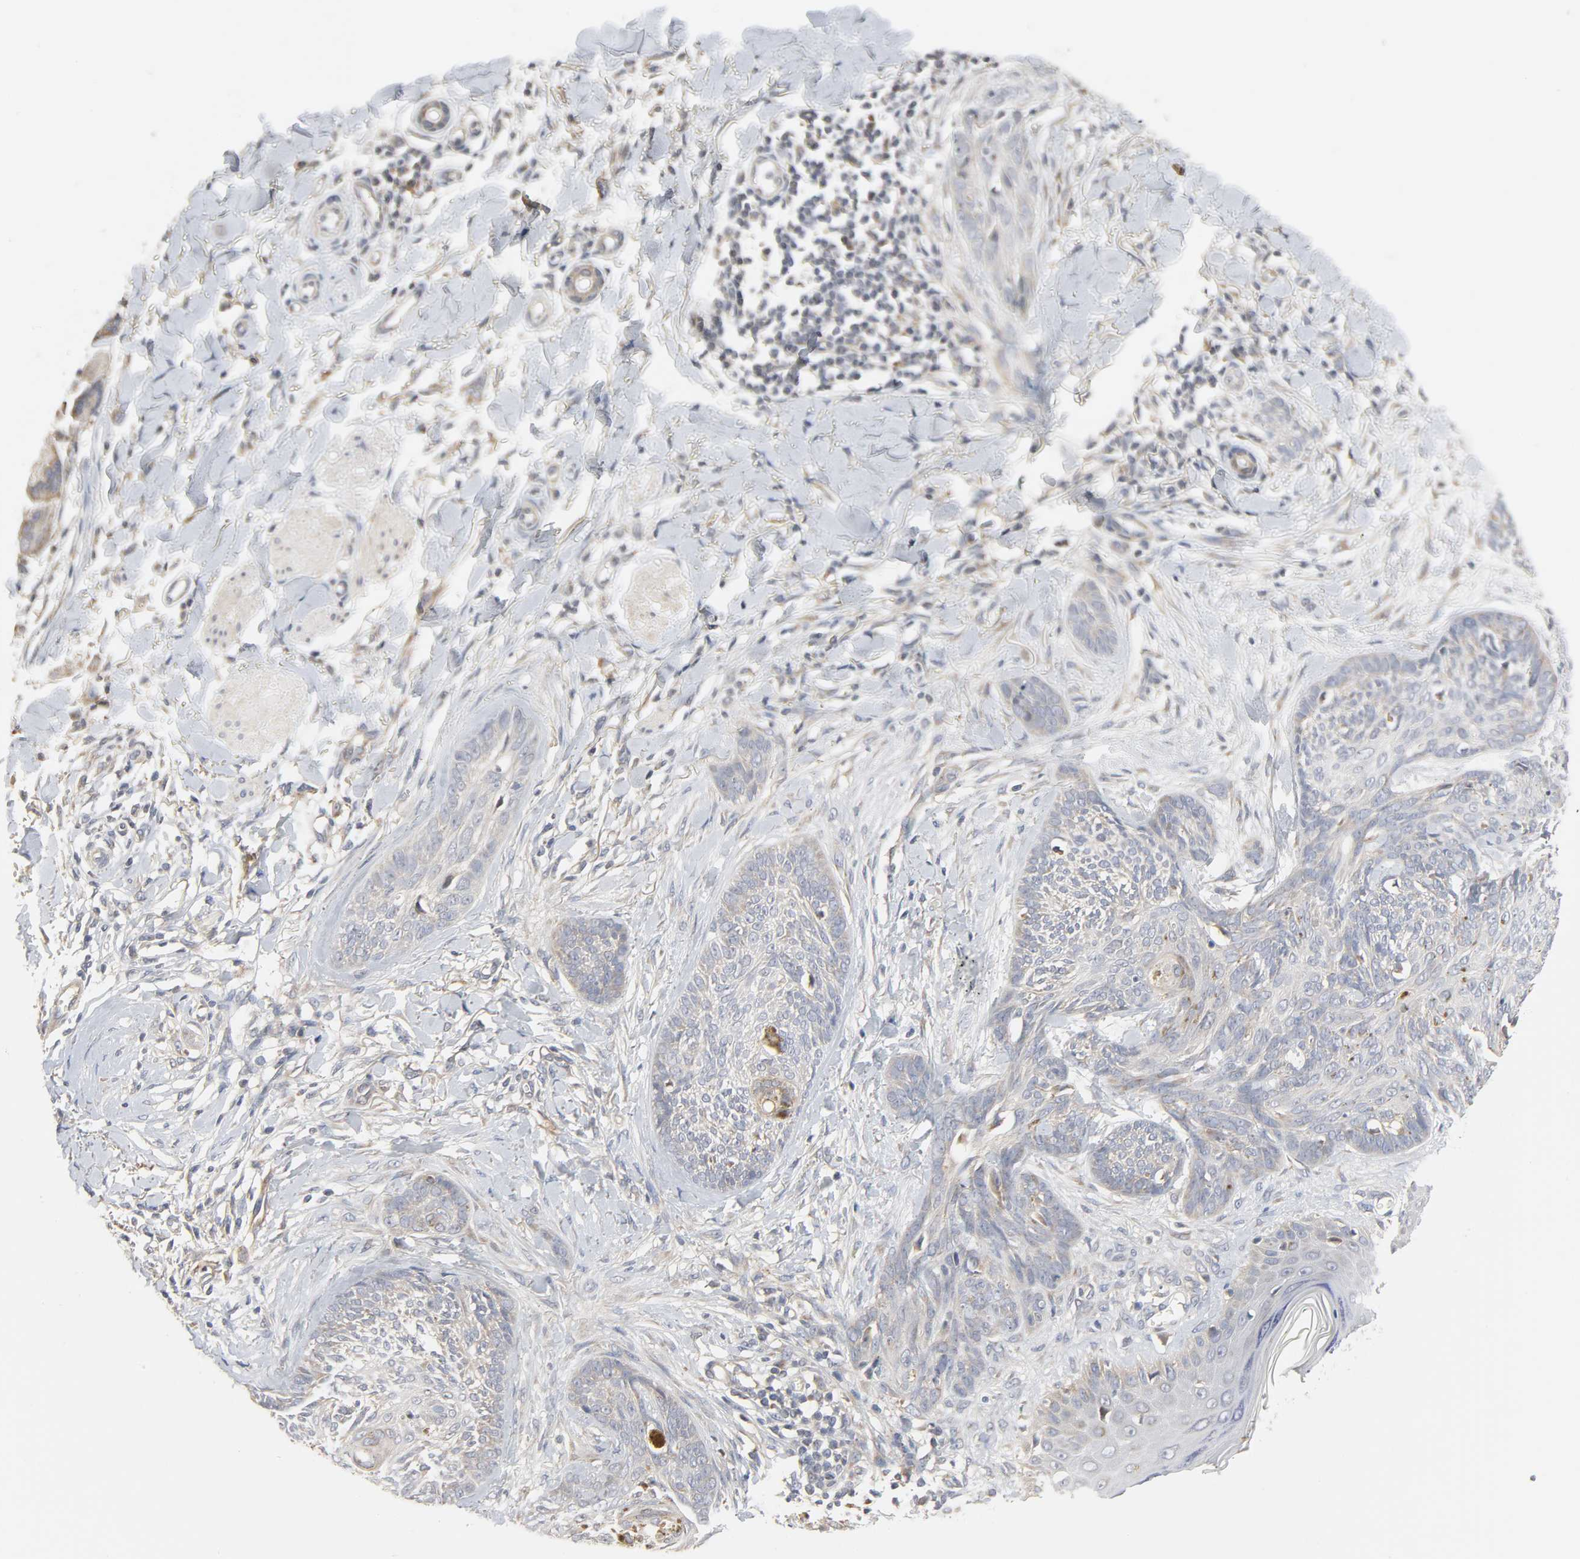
{"staining": {"intensity": "weak", "quantity": "25%-75%", "location": "cytoplasmic/membranous"}, "tissue": "skin cancer", "cell_type": "Tumor cells", "image_type": "cancer", "snomed": [{"axis": "morphology", "description": "Normal tissue, NOS"}, {"axis": "morphology", "description": "Basal cell carcinoma"}, {"axis": "topography", "description": "Skin"}], "caption": "Protein positivity by IHC shows weak cytoplasmic/membranous expression in about 25%-75% of tumor cells in skin cancer. The protein of interest is stained brown, and the nuclei are stained in blue (DAB (3,3'-diaminobenzidine) IHC with brightfield microscopy, high magnification).", "gene": "CLEC4E", "patient": {"sex": "male", "age": 71}}